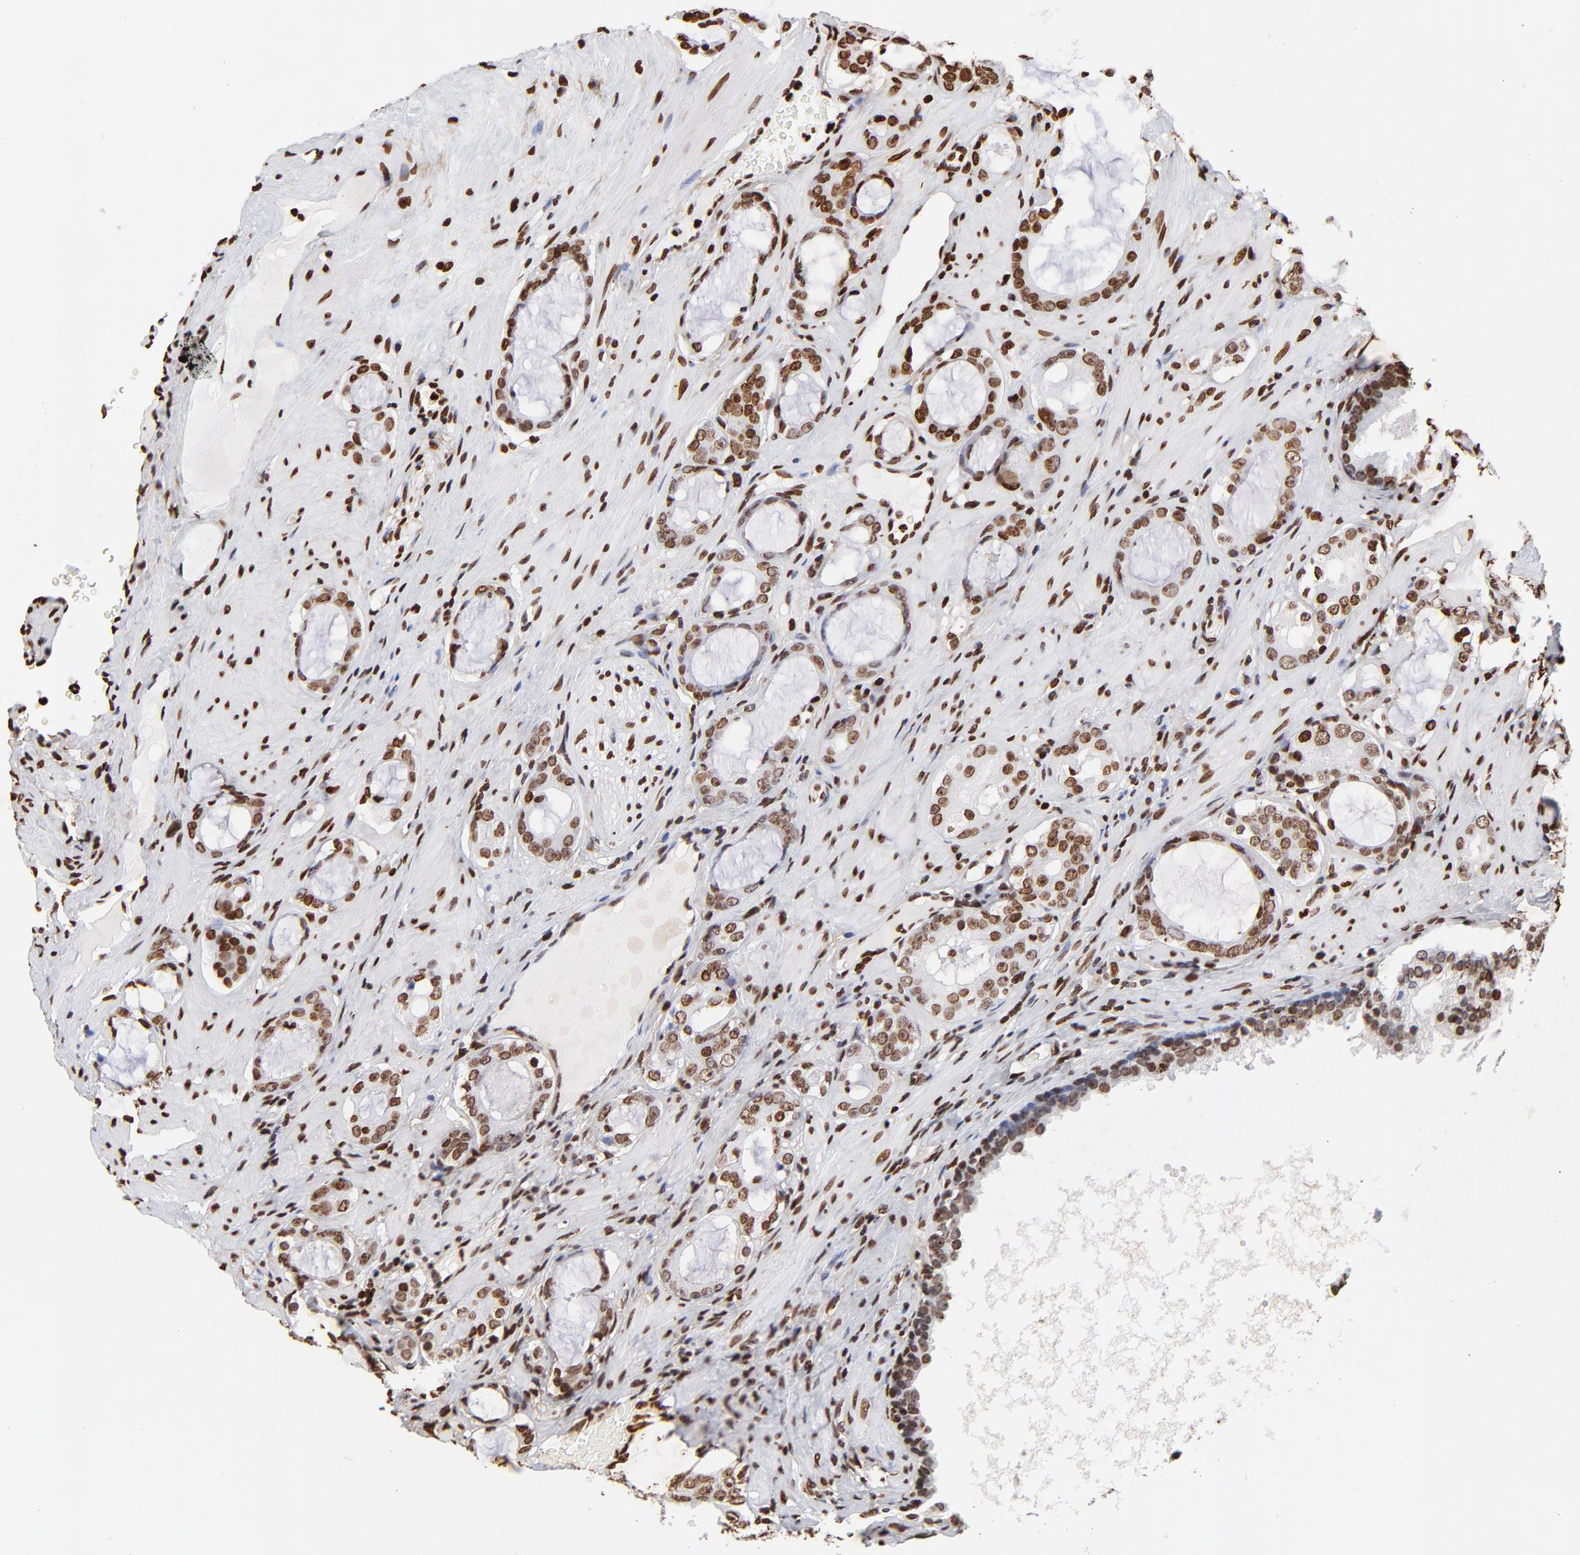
{"staining": {"intensity": "strong", "quantity": ">75%", "location": "nuclear"}, "tissue": "prostate cancer", "cell_type": "Tumor cells", "image_type": "cancer", "snomed": [{"axis": "morphology", "description": "Adenocarcinoma, Medium grade"}, {"axis": "topography", "description": "Prostate"}], "caption": "Immunohistochemical staining of human prostate medium-grade adenocarcinoma shows high levels of strong nuclear expression in about >75% of tumor cells. (Brightfield microscopy of DAB IHC at high magnification).", "gene": "FBH1", "patient": {"sex": "male", "age": 73}}